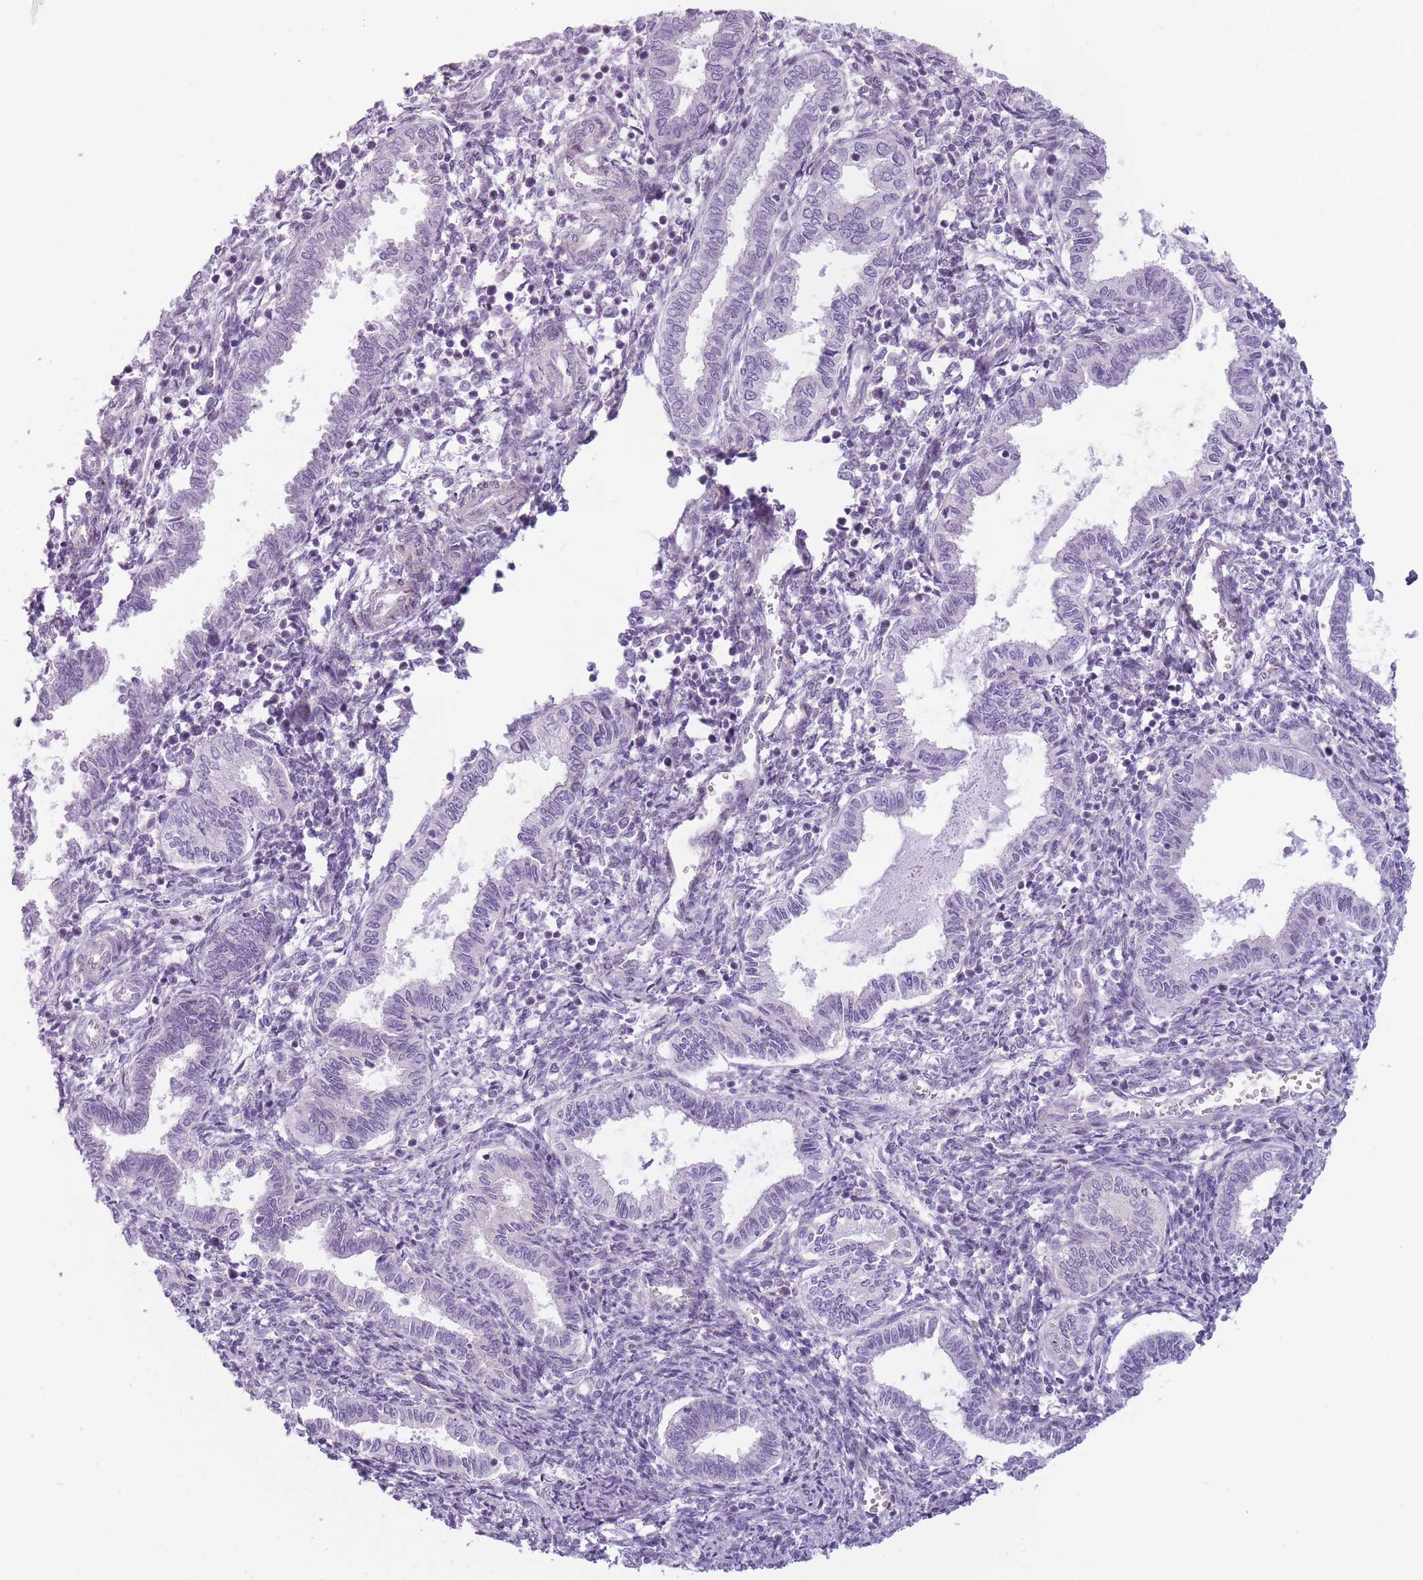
{"staining": {"intensity": "negative", "quantity": "none", "location": "none"}, "tissue": "endometrium", "cell_type": "Cells in endometrial stroma", "image_type": "normal", "snomed": [{"axis": "morphology", "description": "Normal tissue, NOS"}, {"axis": "topography", "description": "Endometrium"}], "caption": "Immunohistochemistry (IHC) micrograph of normal endometrium stained for a protein (brown), which displays no positivity in cells in endometrial stroma.", "gene": "RPL18", "patient": {"sex": "female", "age": 37}}